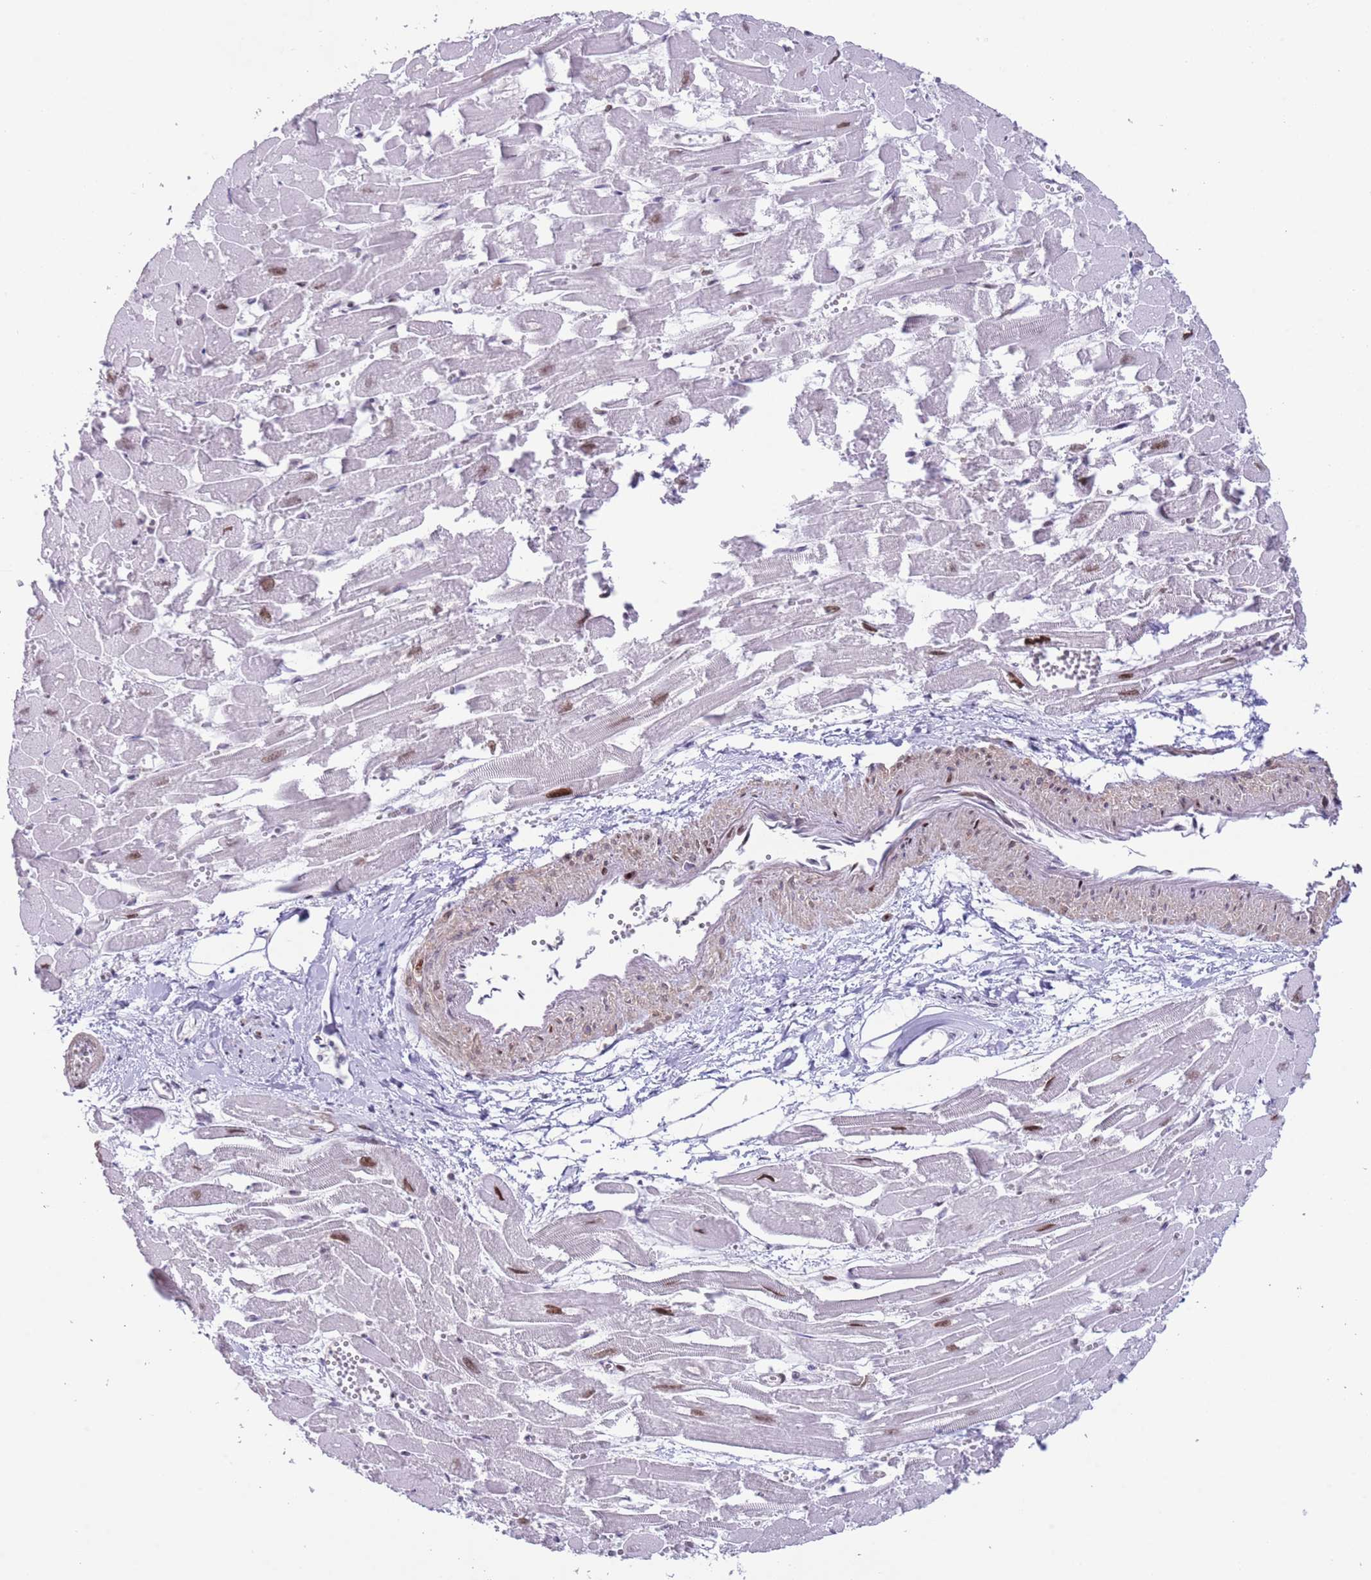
{"staining": {"intensity": "moderate", "quantity": "25%-75%", "location": "nuclear"}, "tissue": "heart muscle", "cell_type": "Cardiomyocytes", "image_type": "normal", "snomed": [{"axis": "morphology", "description": "Normal tissue, NOS"}, {"axis": "topography", "description": "Heart"}], "caption": "High-magnification brightfield microscopy of normal heart muscle stained with DAB (3,3'-diaminobenzidine) (brown) and counterstained with hematoxylin (blue). cardiomyocytes exhibit moderate nuclear expression is identified in about25%-75% of cells. The protein is shown in brown color, while the nuclei are stained blue.", "gene": "MFSD10", "patient": {"sex": "male", "age": 54}}